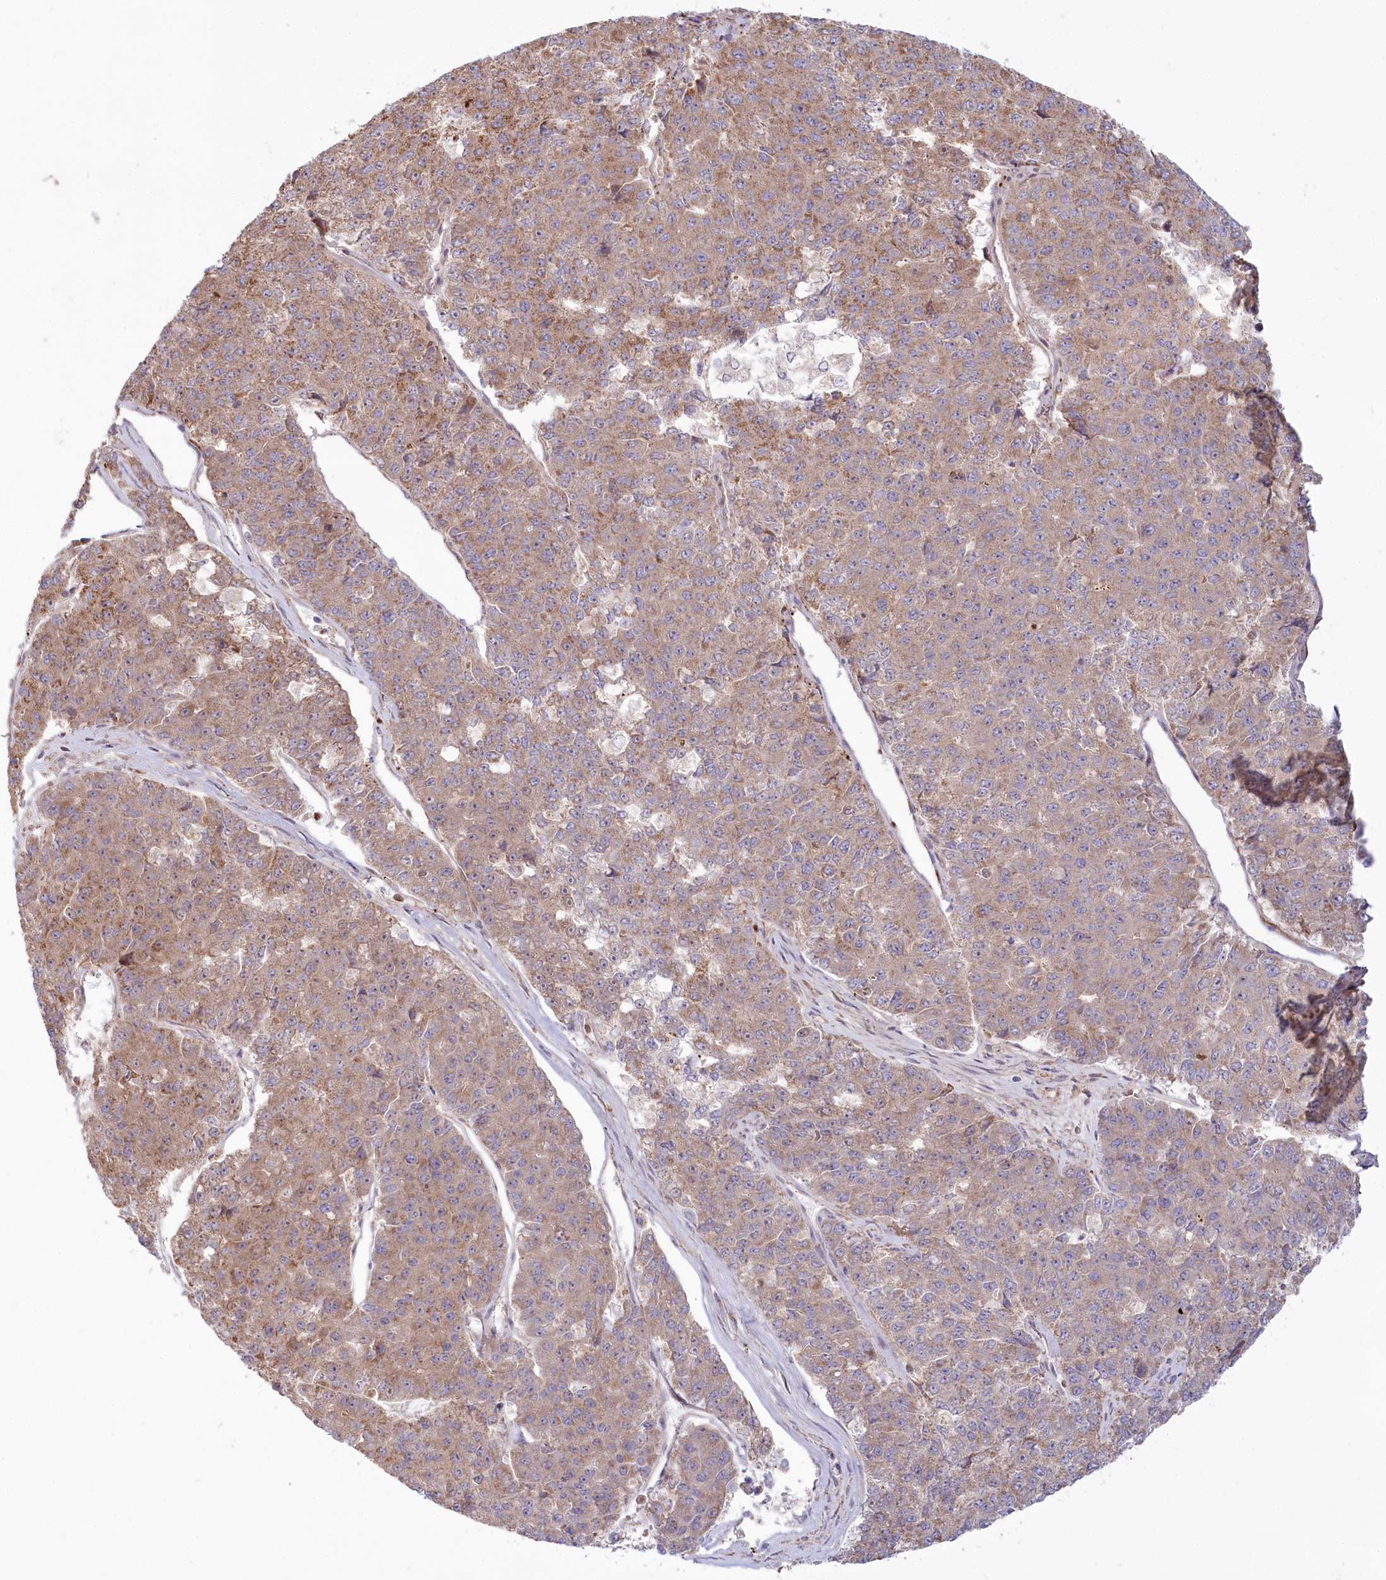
{"staining": {"intensity": "weak", "quantity": ">75%", "location": "cytoplasmic/membranous"}, "tissue": "pancreatic cancer", "cell_type": "Tumor cells", "image_type": "cancer", "snomed": [{"axis": "morphology", "description": "Adenocarcinoma, NOS"}, {"axis": "topography", "description": "Pancreas"}], "caption": "Protein analysis of pancreatic cancer tissue shows weak cytoplasmic/membranous positivity in about >75% of tumor cells. The protein is shown in brown color, while the nuclei are stained blue.", "gene": "COMMD3", "patient": {"sex": "male", "age": 50}}